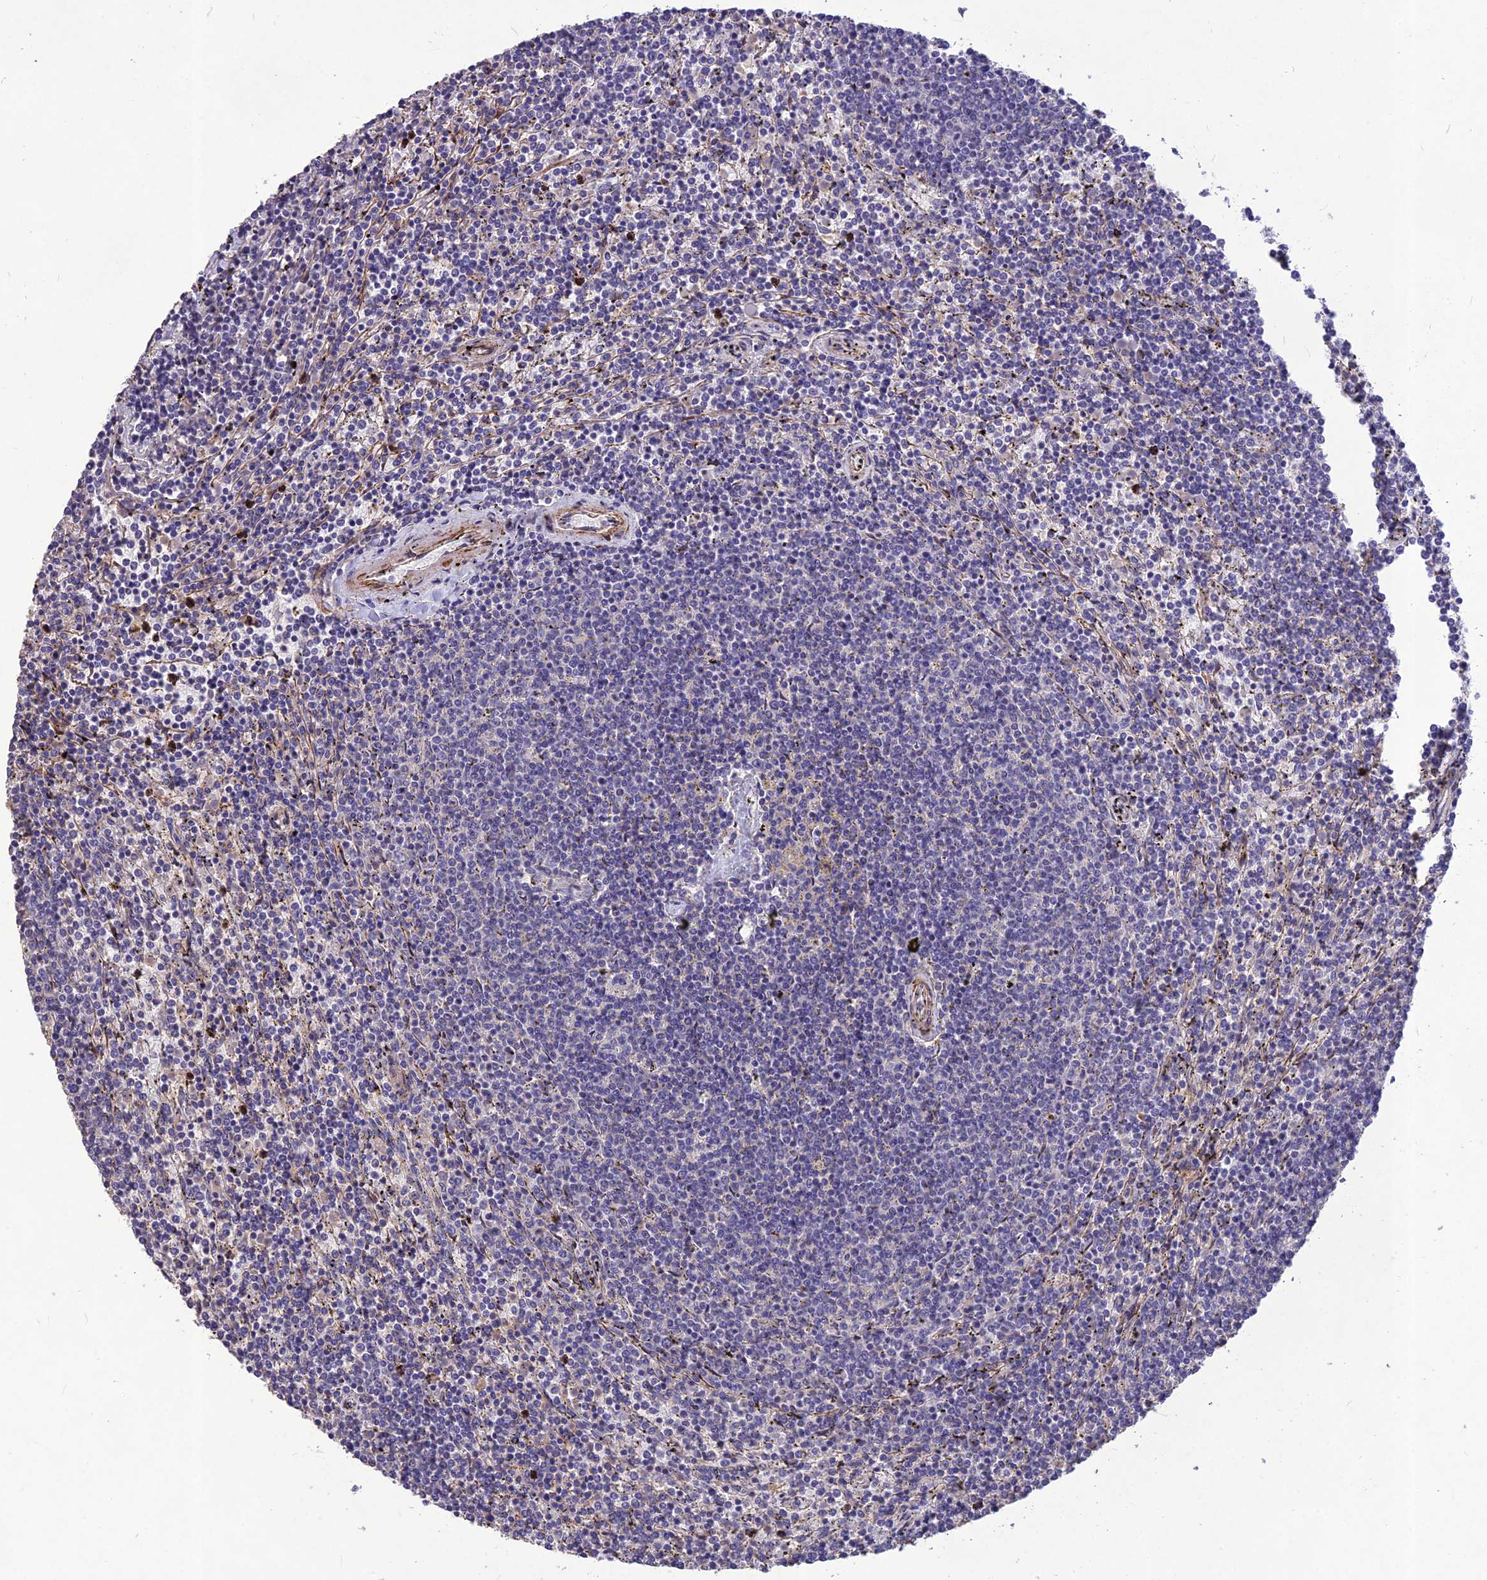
{"staining": {"intensity": "negative", "quantity": "none", "location": "none"}, "tissue": "lymphoma", "cell_type": "Tumor cells", "image_type": "cancer", "snomed": [{"axis": "morphology", "description": "Malignant lymphoma, non-Hodgkin's type, Low grade"}, {"axis": "topography", "description": "Spleen"}], "caption": "A micrograph of malignant lymphoma, non-Hodgkin's type (low-grade) stained for a protein shows no brown staining in tumor cells.", "gene": "CLUH", "patient": {"sex": "female", "age": 50}}